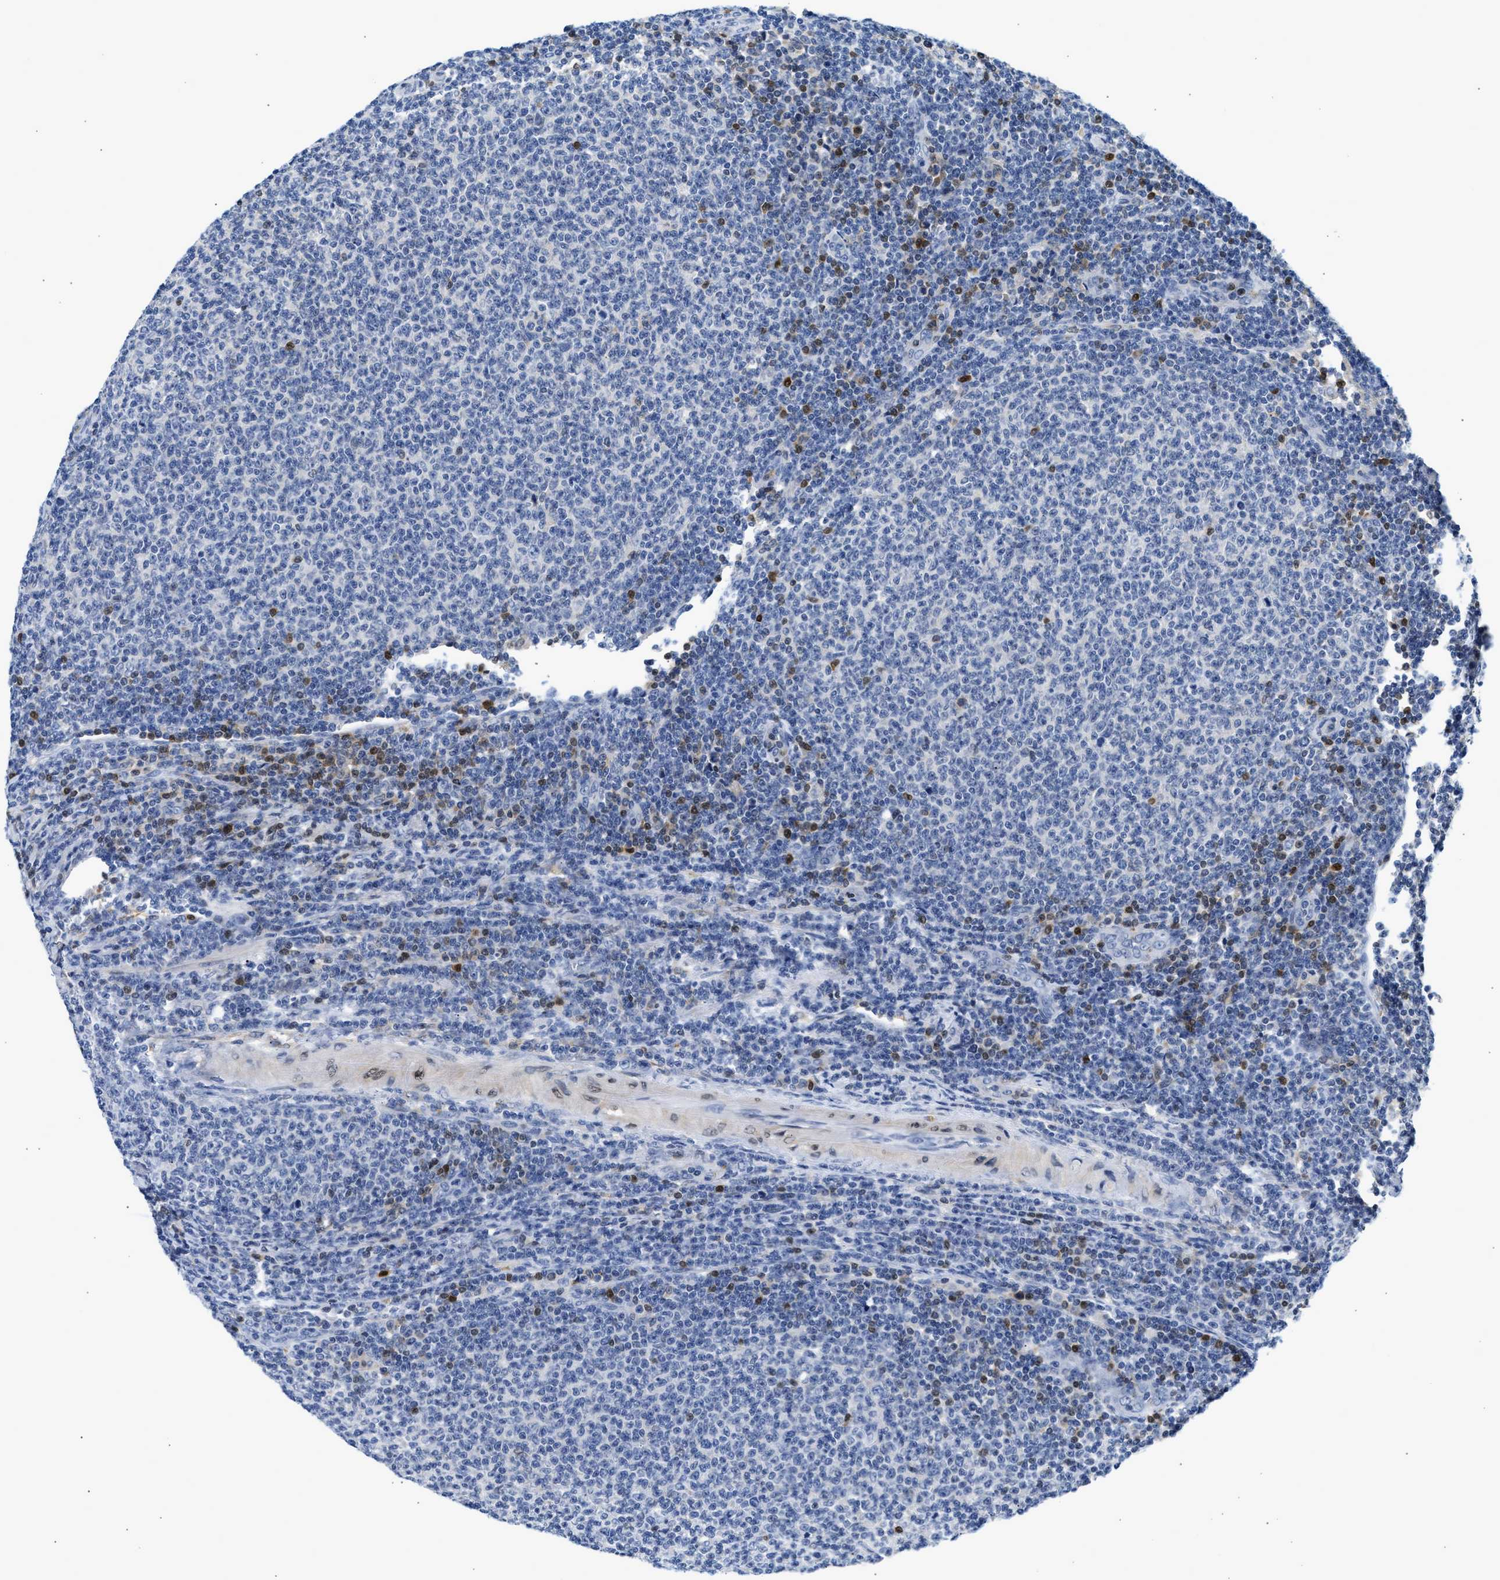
{"staining": {"intensity": "negative", "quantity": "none", "location": "none"}, "tissue": "lymphoma", "cell_type": "Tumor cells", "image_type": "cancer", "snomed": [{"axis": "morphology", "description": "Malignant lymphoma, non-Hodgkin's type, Low grade"}, {"axis": "topography", "description": "Lymph node"}], "caption": "Tumor cells show no significant protein expression in lymphoma.", "gene": "SLIT2", "patient": {"sex": "male", "age": 66}}